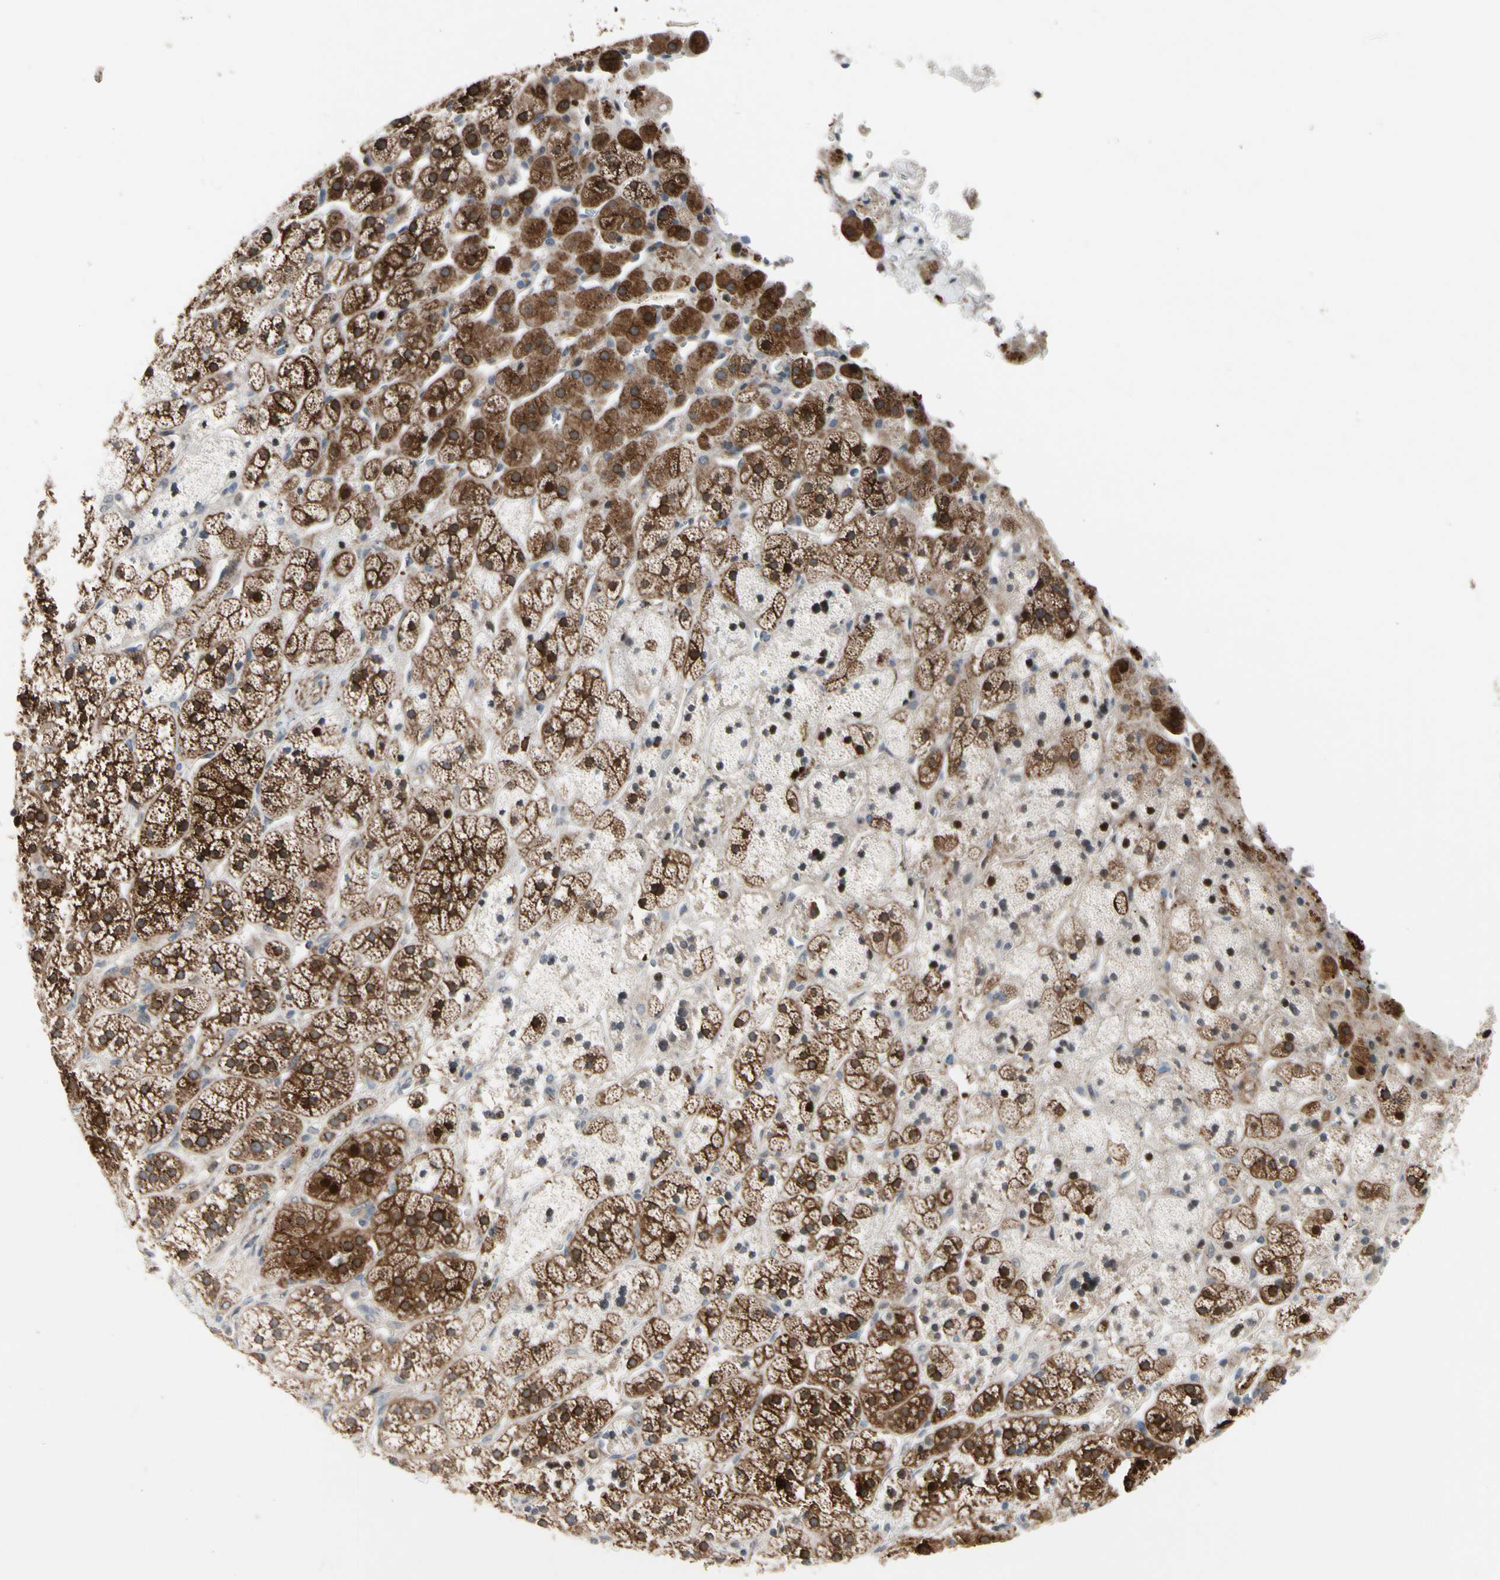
{"staining": {"intensity": "strong", "quantity": ">75%", "location": "cytoplasmic/membranous"}, "tissue": "adrenal gland", "cell_type": "Glandular cells", "image_type": "normal", "snomed": [{"axis": "morphology", "description": "Normal tissue, NOS"}, {"axis": "topography", "description": "Adrenal gland"}], "caption": "Glandular cells reveal high levels of strong cytoplasmic/membranous positivity in about >75% of cells in benign adrenal gland. The protein is shown in brown color, while the nuclei are stained blue.", "gene": "HMGCR", "patient": {"sex": "male", "age": 56}}